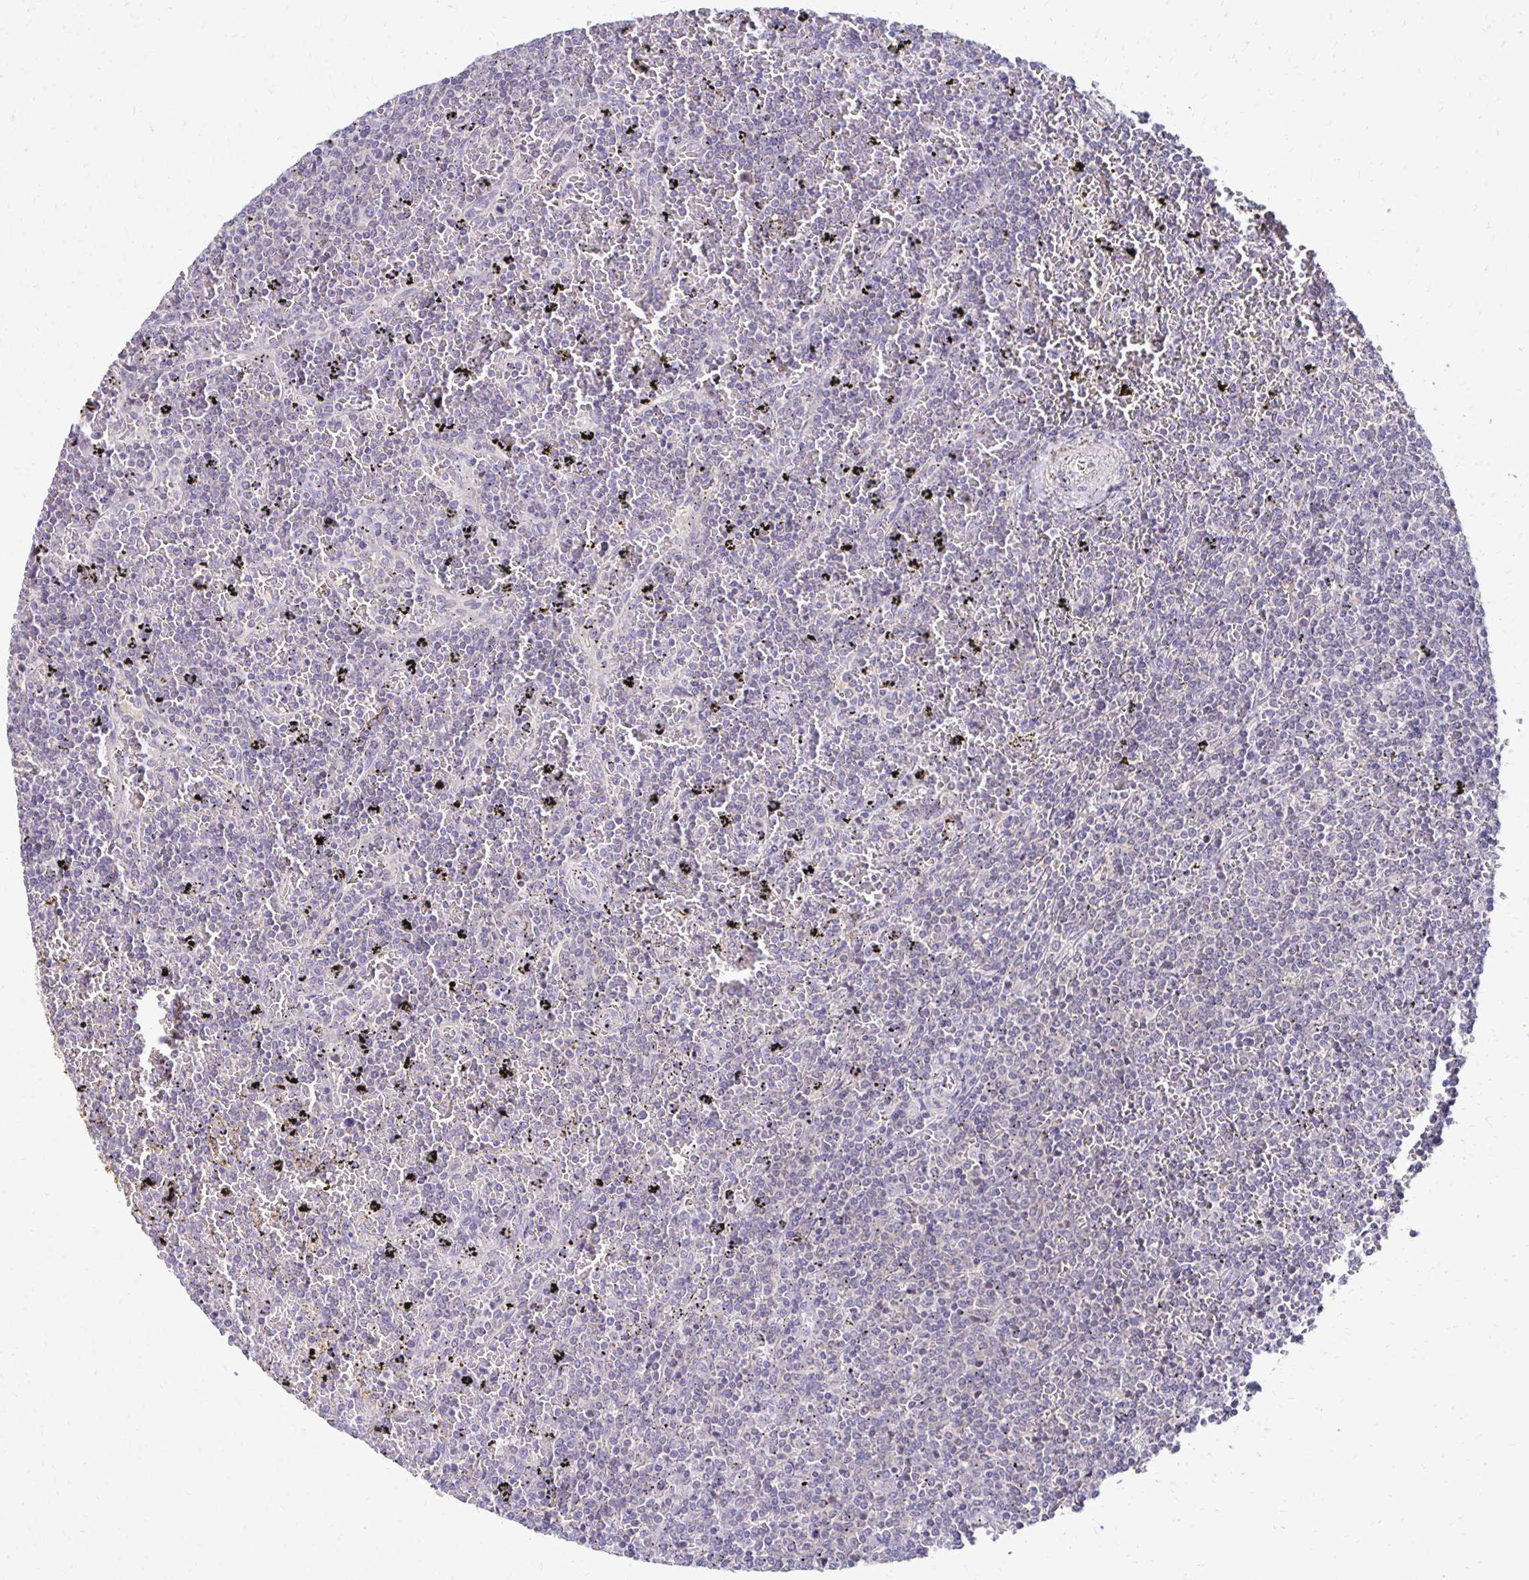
{"staining": {"intensity": "negative", "quantity": "none", "location": "none"}, "tissue": "lymphoma", "cell_type": "Tumor cells", "image_type": "cancer", "snomed": [{"axis": "morphology", "description": "Malignant lymphoma, non-Hodgkin's type, Low grade"}, {"axis": "topography", "description": "Spleen"}], "caption": "An immunohistochemistry (IHC) micrograph of lymphoma is shown. There is no staining in tumor cells of lymphoma. (DAB (3,3'-diaminobenzidine) IHC, high magnification).", "gene": "C1QTNF2", "patient": {"sex": "female", "age": 77}}